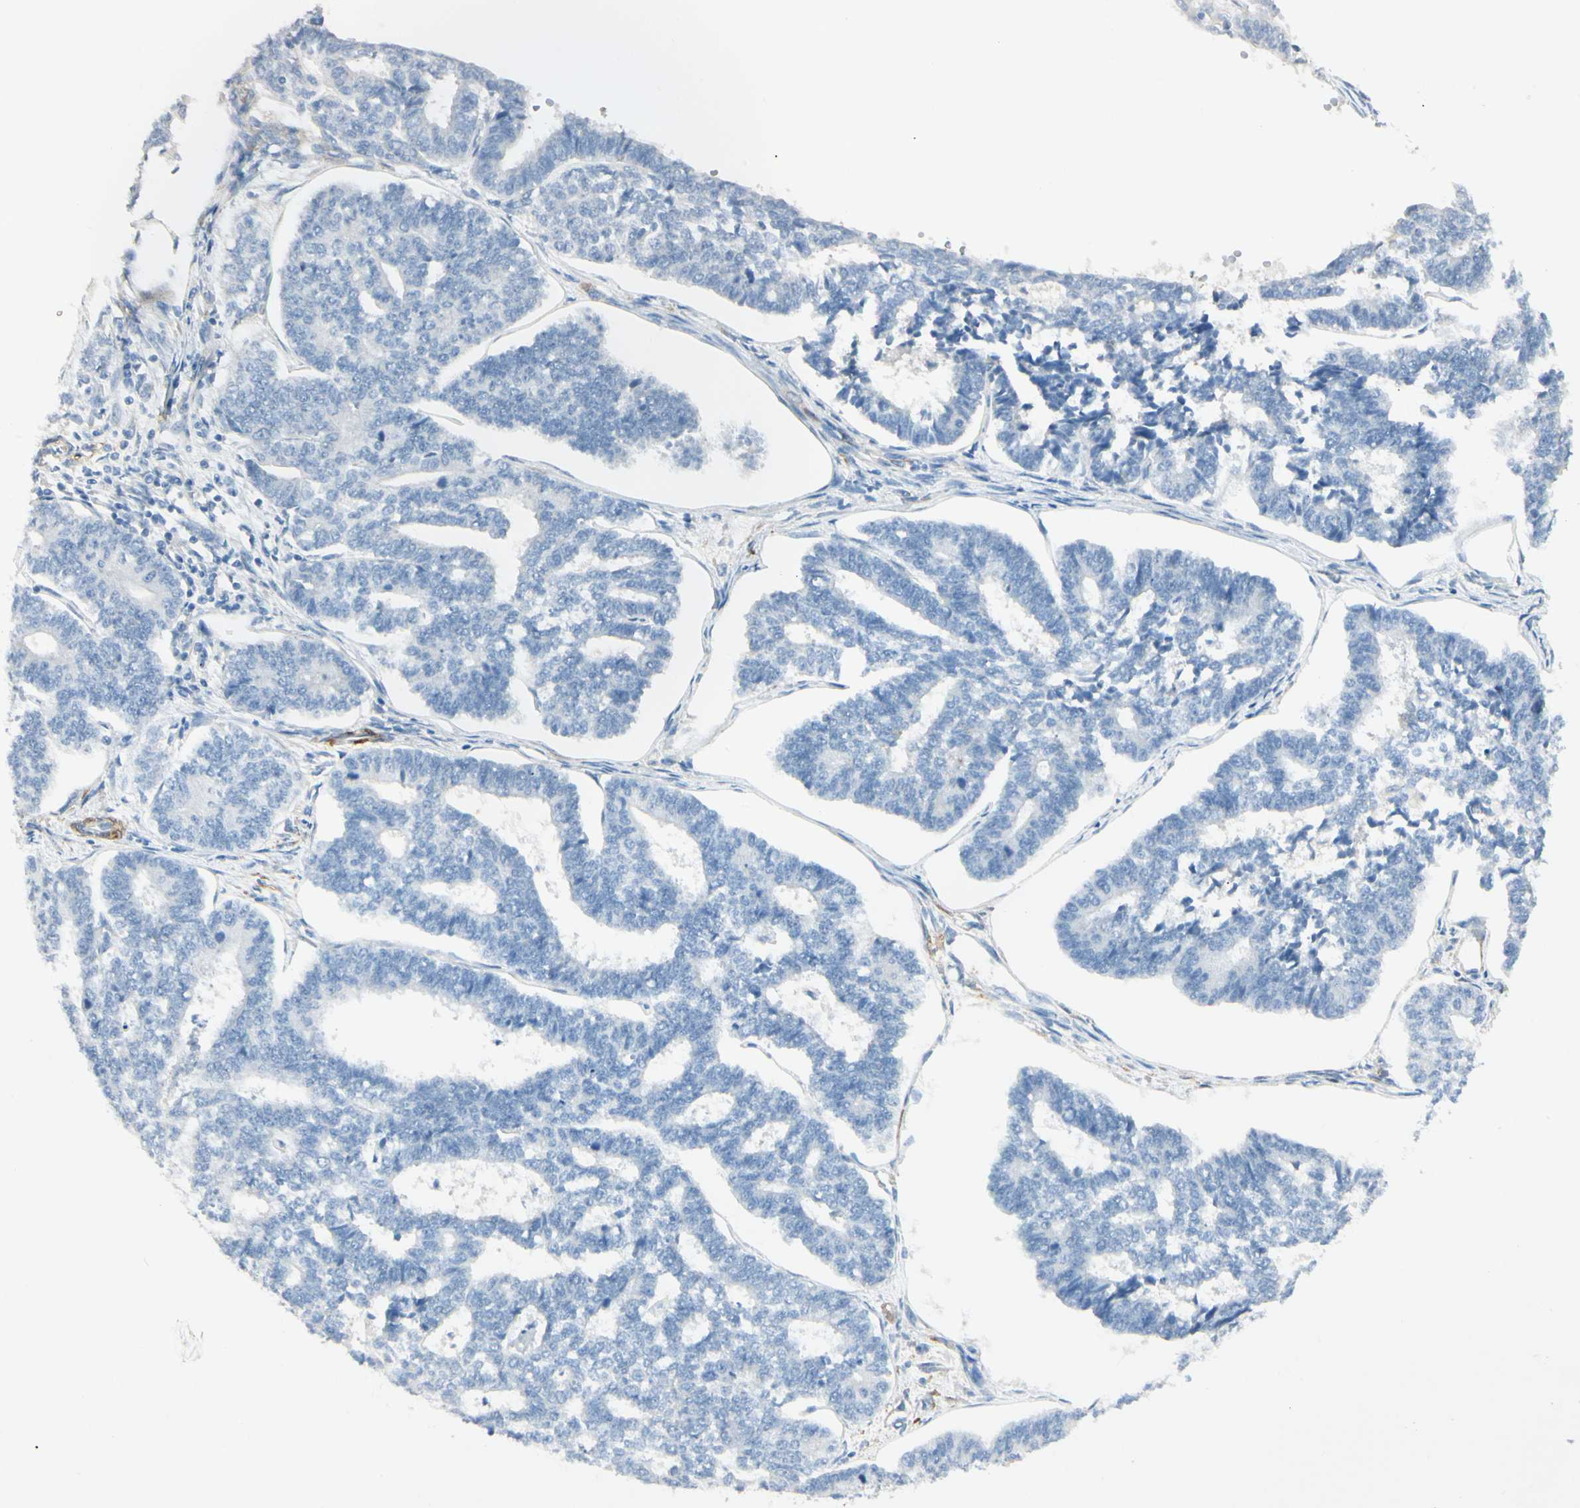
{"staining": {"intensity": "negative", "quantity": "none", "location": "none"}, "tissue": "endometrial cancer", "cell_type": "Tumor cells", "image_type": "cancer", "snomed": [{"axis": "morphology", "description": "Adenocarcinoma, NOS"}, {"axis": "topography", "description": "Endometrium"}], "caption": "An immunohistochemistry (IHC) micrograph of endometrial adenocarcinoma is shown. There is no staining in tumor cells of endometrial adenocarcinoma.", "gene": "AMPH", "patient": {"sex": "female", "age": 70}}